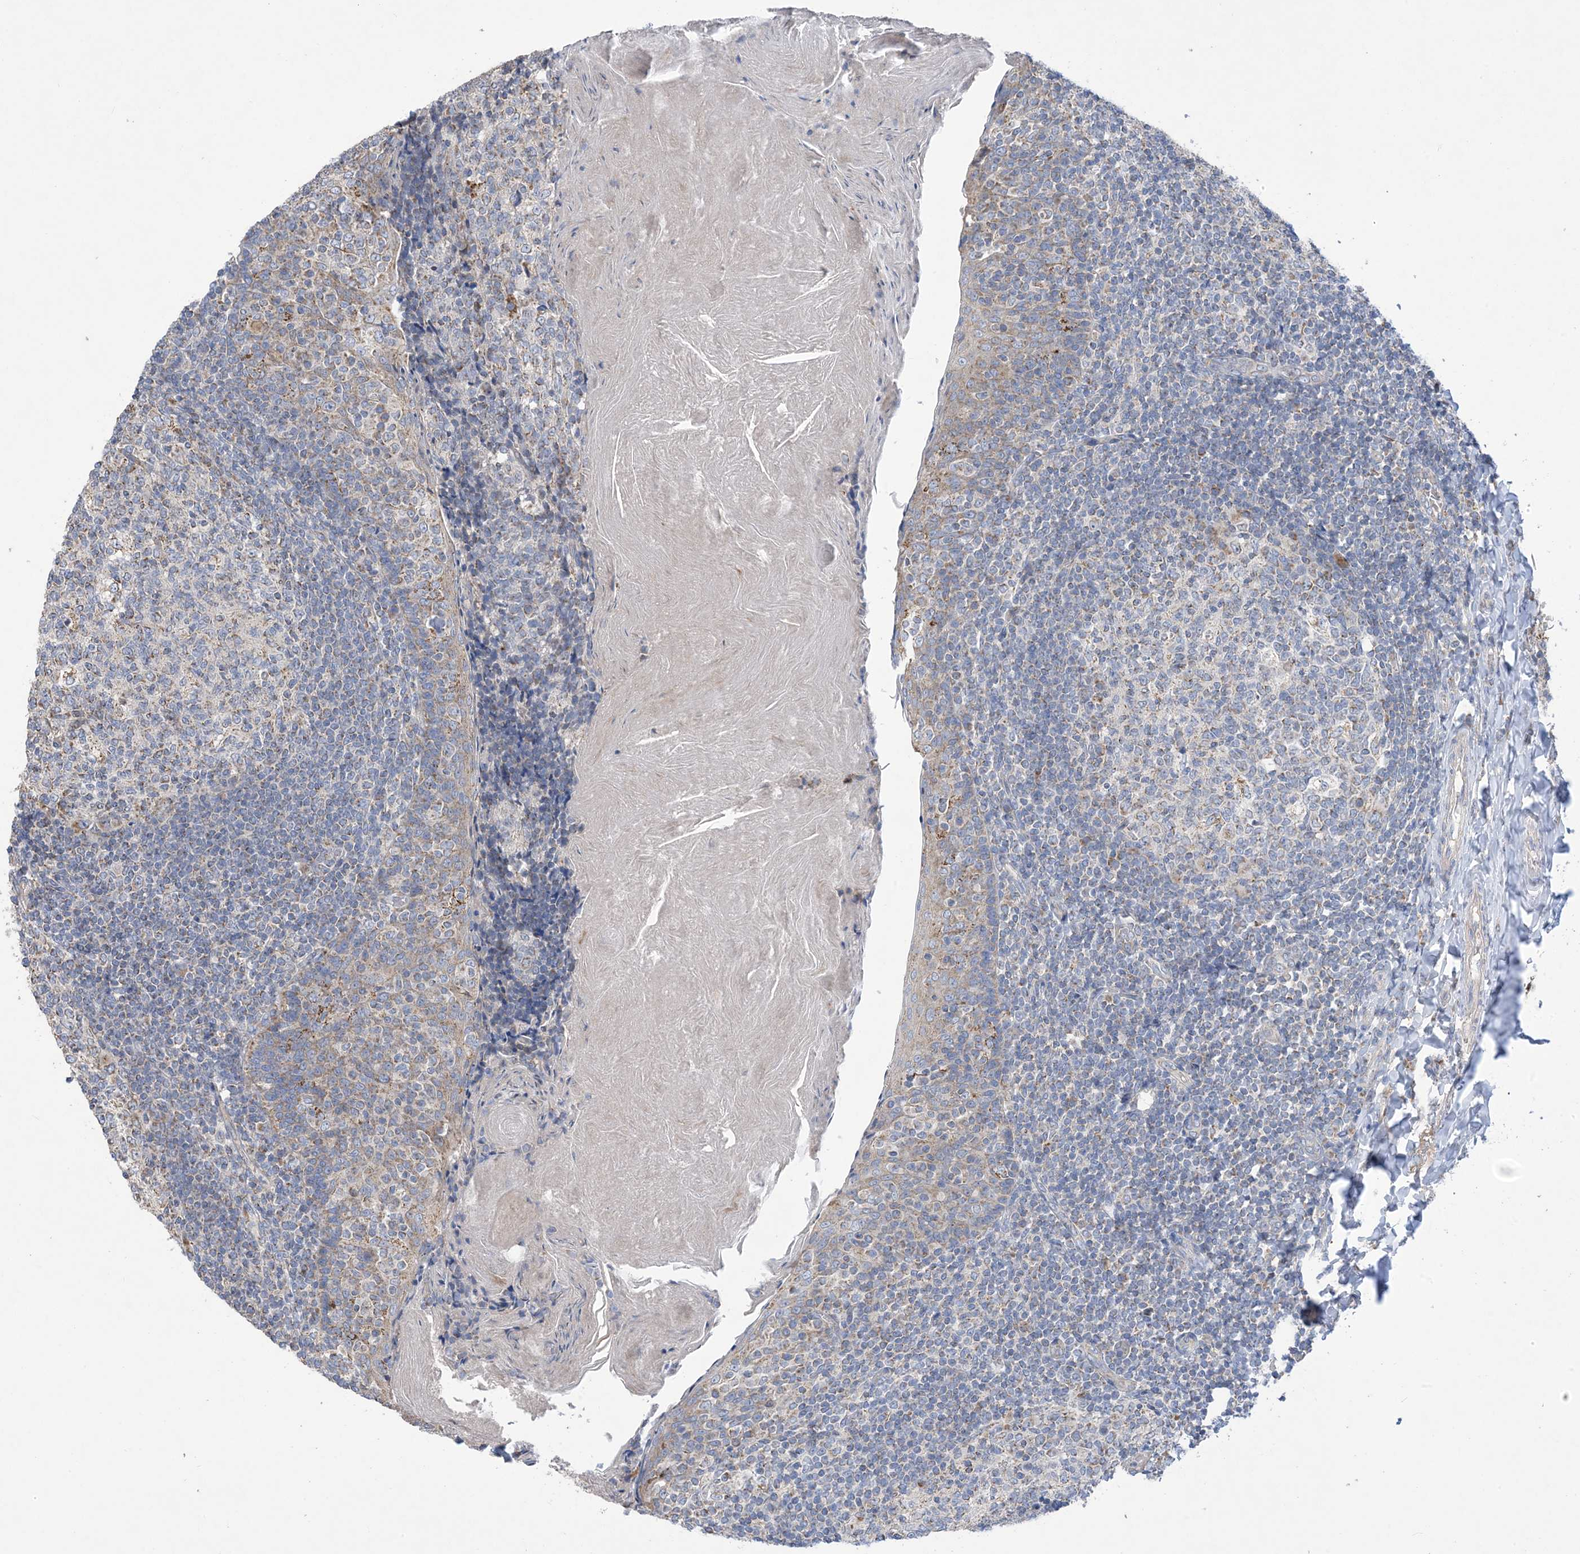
{"staining": {"intensity": "weak", "quantity": "<25%", "location": "cytoplasmic/membranous"}, "tissue": "tonsil", "cell_type": "Germinal center cells", "image_type": "normal", "snomed": [{"axis": "morphology", "description": "Normal tissue, NOS"}, {"axis": "topography", "description": "Tonsil"}], "caption": "Human tonsil stained for a protein using immunohistochemistry shows no expression in germinal center cells.", "gene": "CLEC16A", "patient": {"sex": "female", "age": 19}}